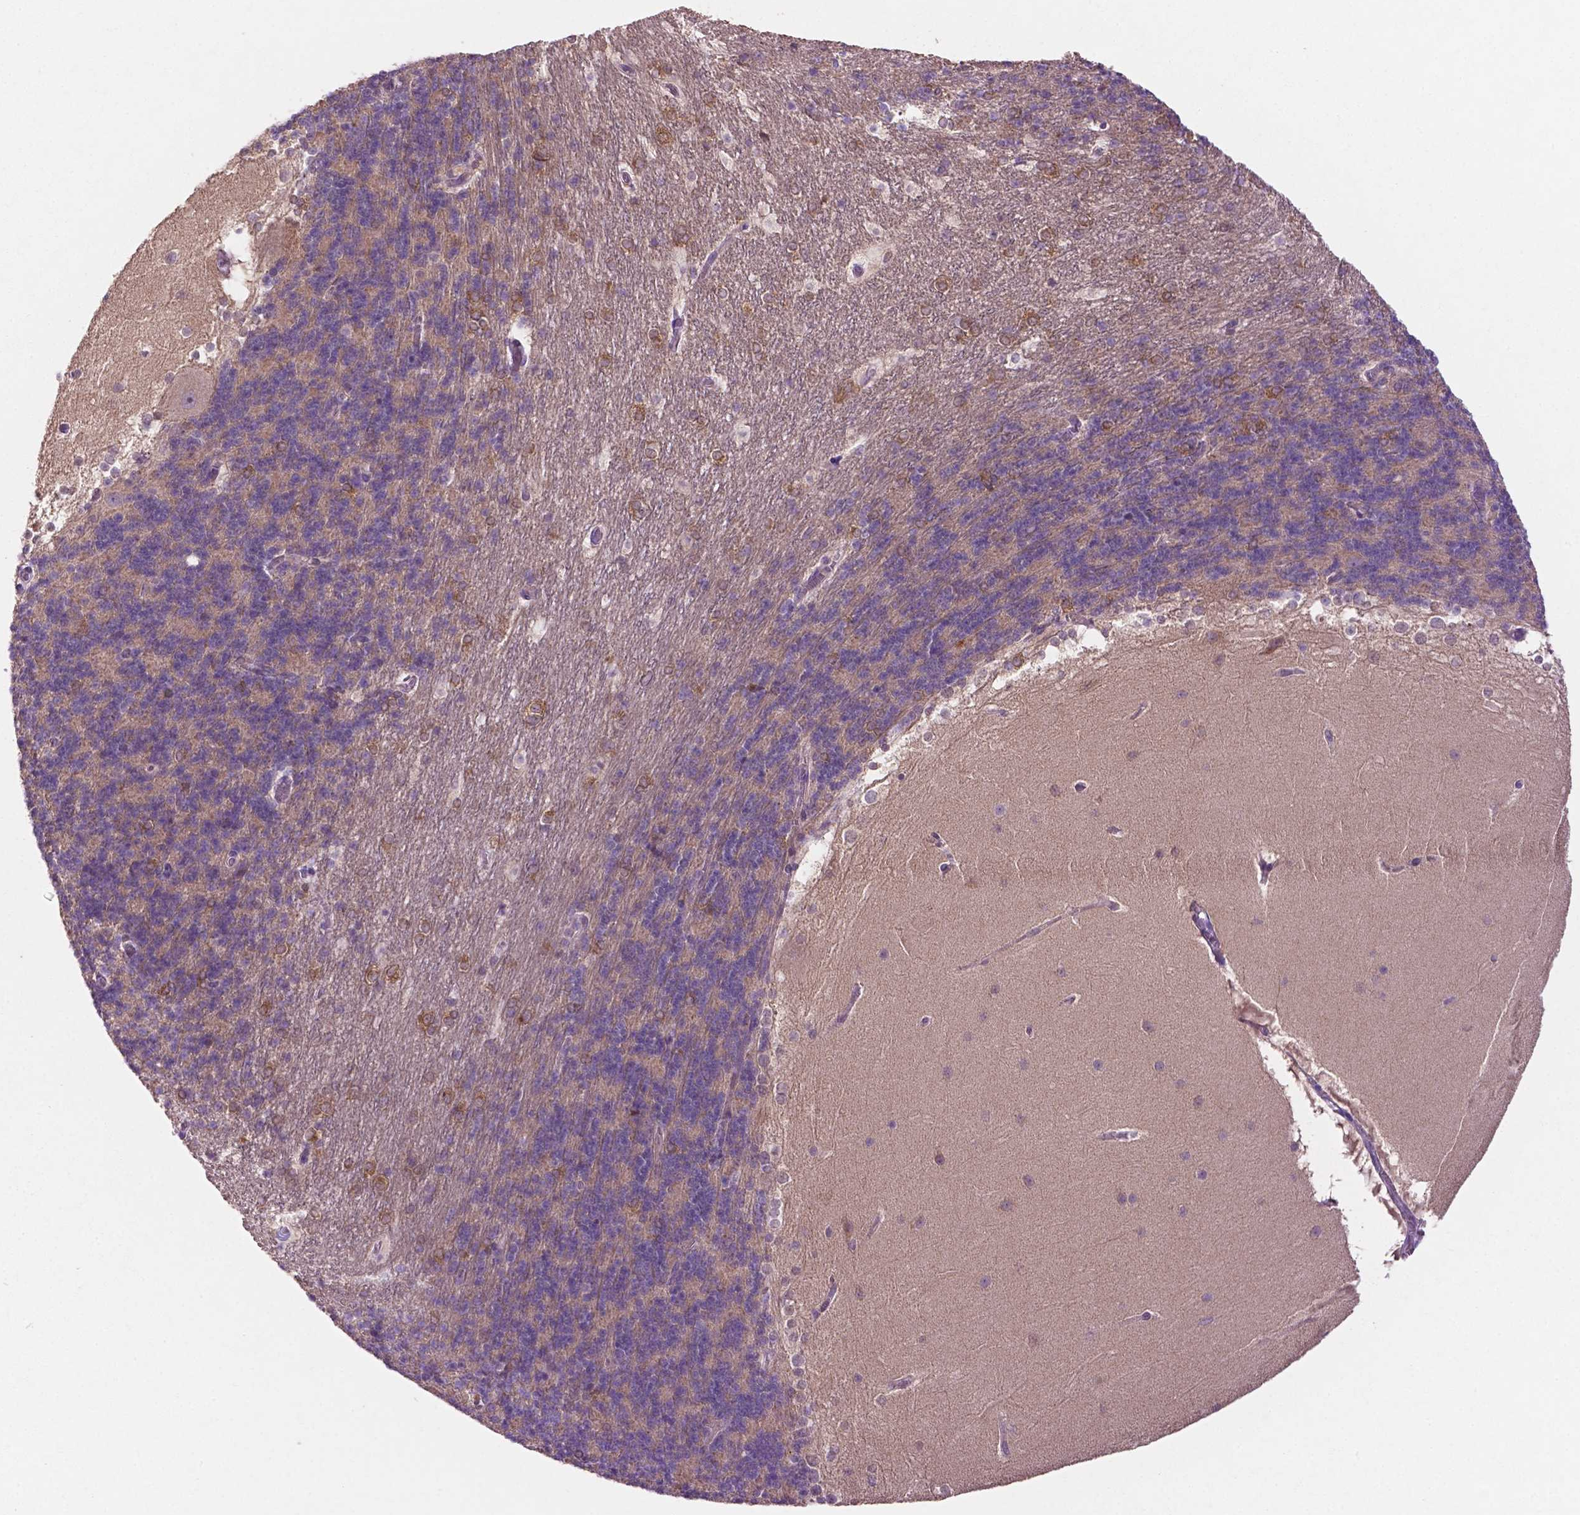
{"staining": {"intensity": "weak", "quantity": ">75%", "location": "cytoplasmic/membranous"}, "tissue": "cerebellum", "cell_type": "Cells in granular layer", "image_type": "normal", "snomed": [{"axis": "morphology", "description": "Normal tissue, NOS"}, {"axis": "topography", "description": "Cerebellum"}], "caption": "The image demonstrates immunohistochemical staining of benign cerebellum. There is weak cytoplasmic/membranous positivity is identified in about >75% of cells in granular layer.", "gene": "ARL5C", "patient": {"sex": "female", "age": 19}}